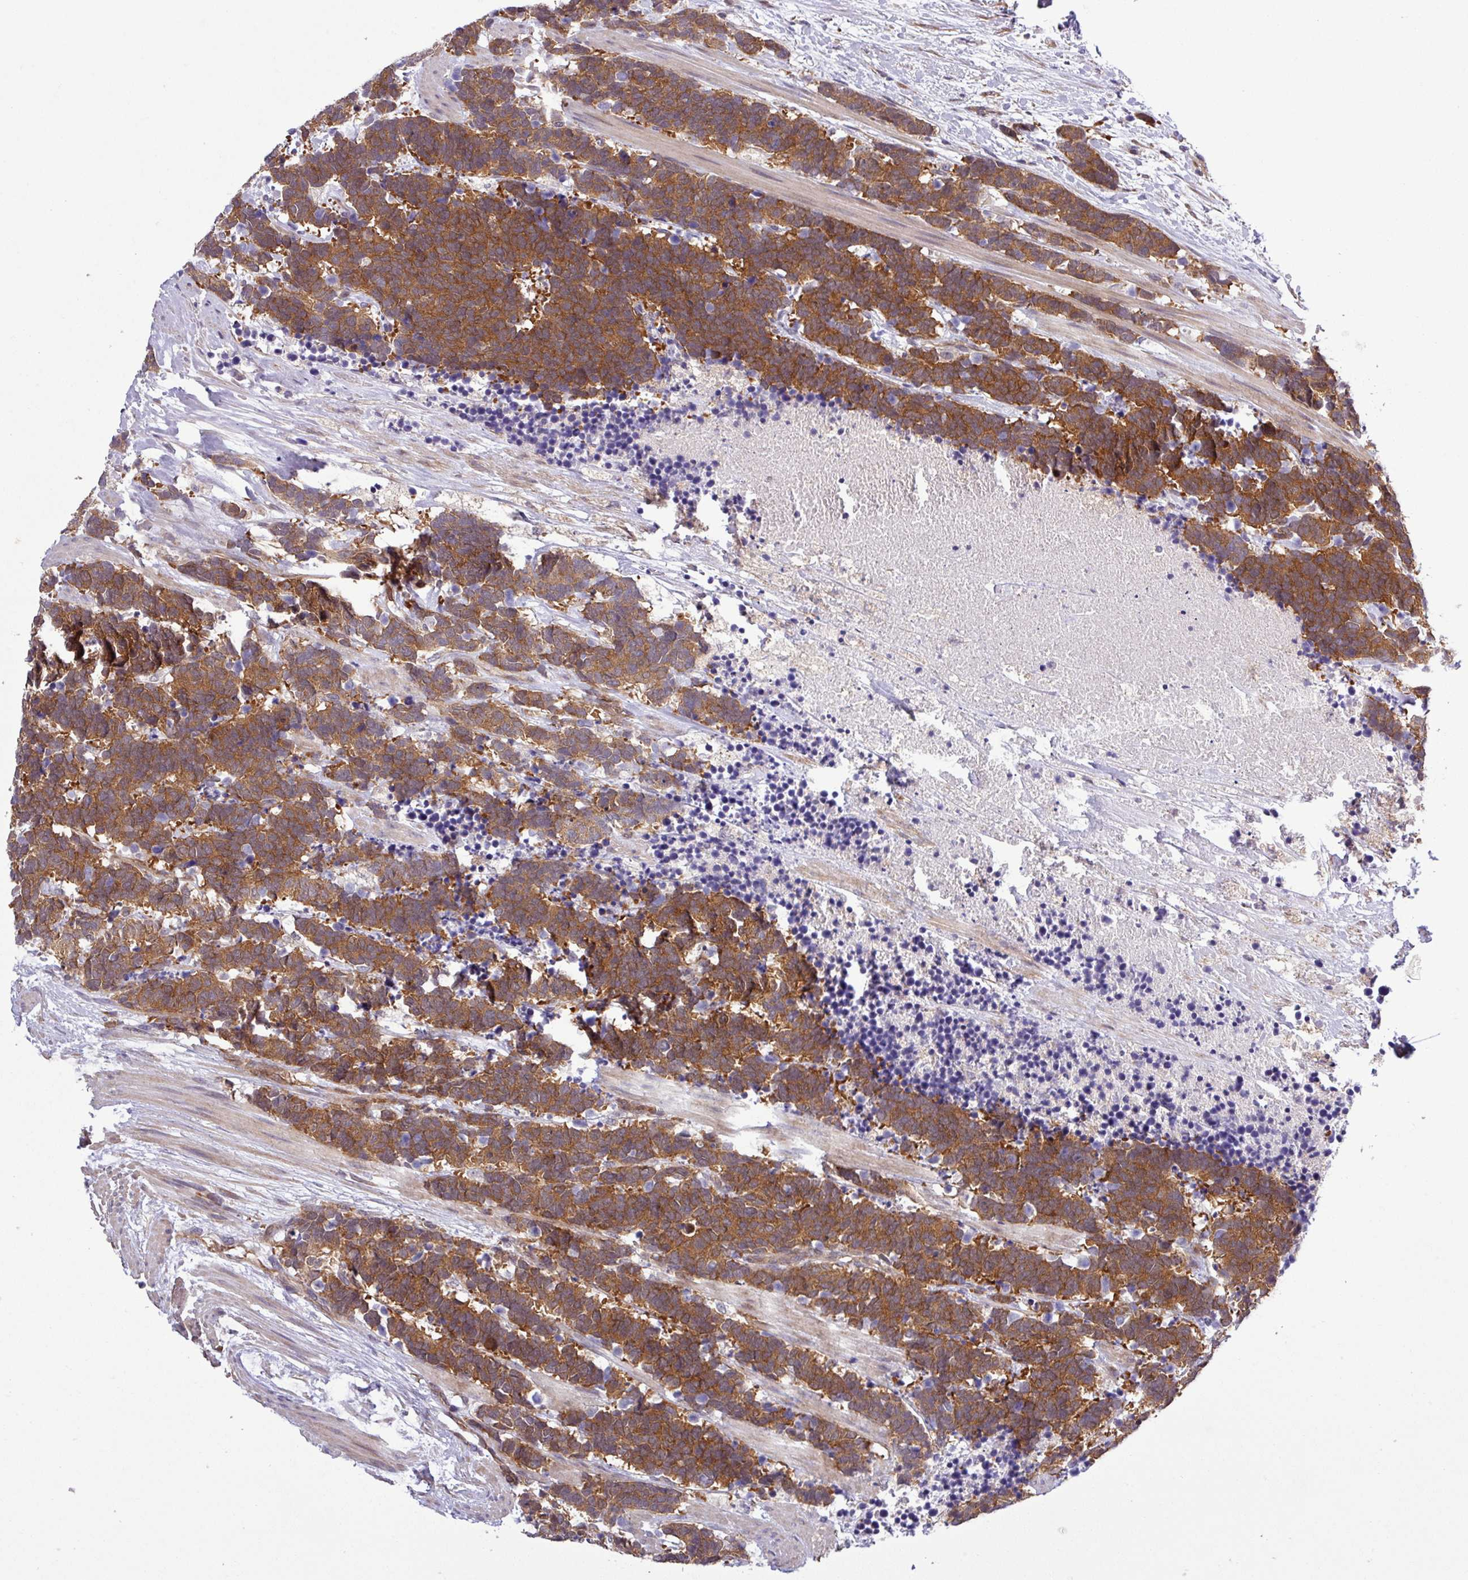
{"staining": {"intensity": "strong", "quantity": ">75%", "location": "cytoplasmic/membranous"}, "tissue": "carcinoid", "cell_type": "Tumor cells", "image_type": "cancer", "snomed": [{"axis": "morphology", "description": "Carcinoma, NOS"}, {"axis": "morphology", "description": "Carcinoid, malignant, NOS"}, {"axis": "topography", "description": "Prostate"}], "caption": "Immunohistochemistry (IHC) staining of malignant carcinoid, which shows high levels of strong cytoplasmic/membranous positivity in approximately >75% of tumor cells indicating strong cytoplasmic/membranous protein staining. The staining was performed using DAB (brown) for protein detection and nuclei were counterstained in hematoxylin (blue).", "gene": "CARHSP1", "patient": {"sex": "male", "age": 57}}